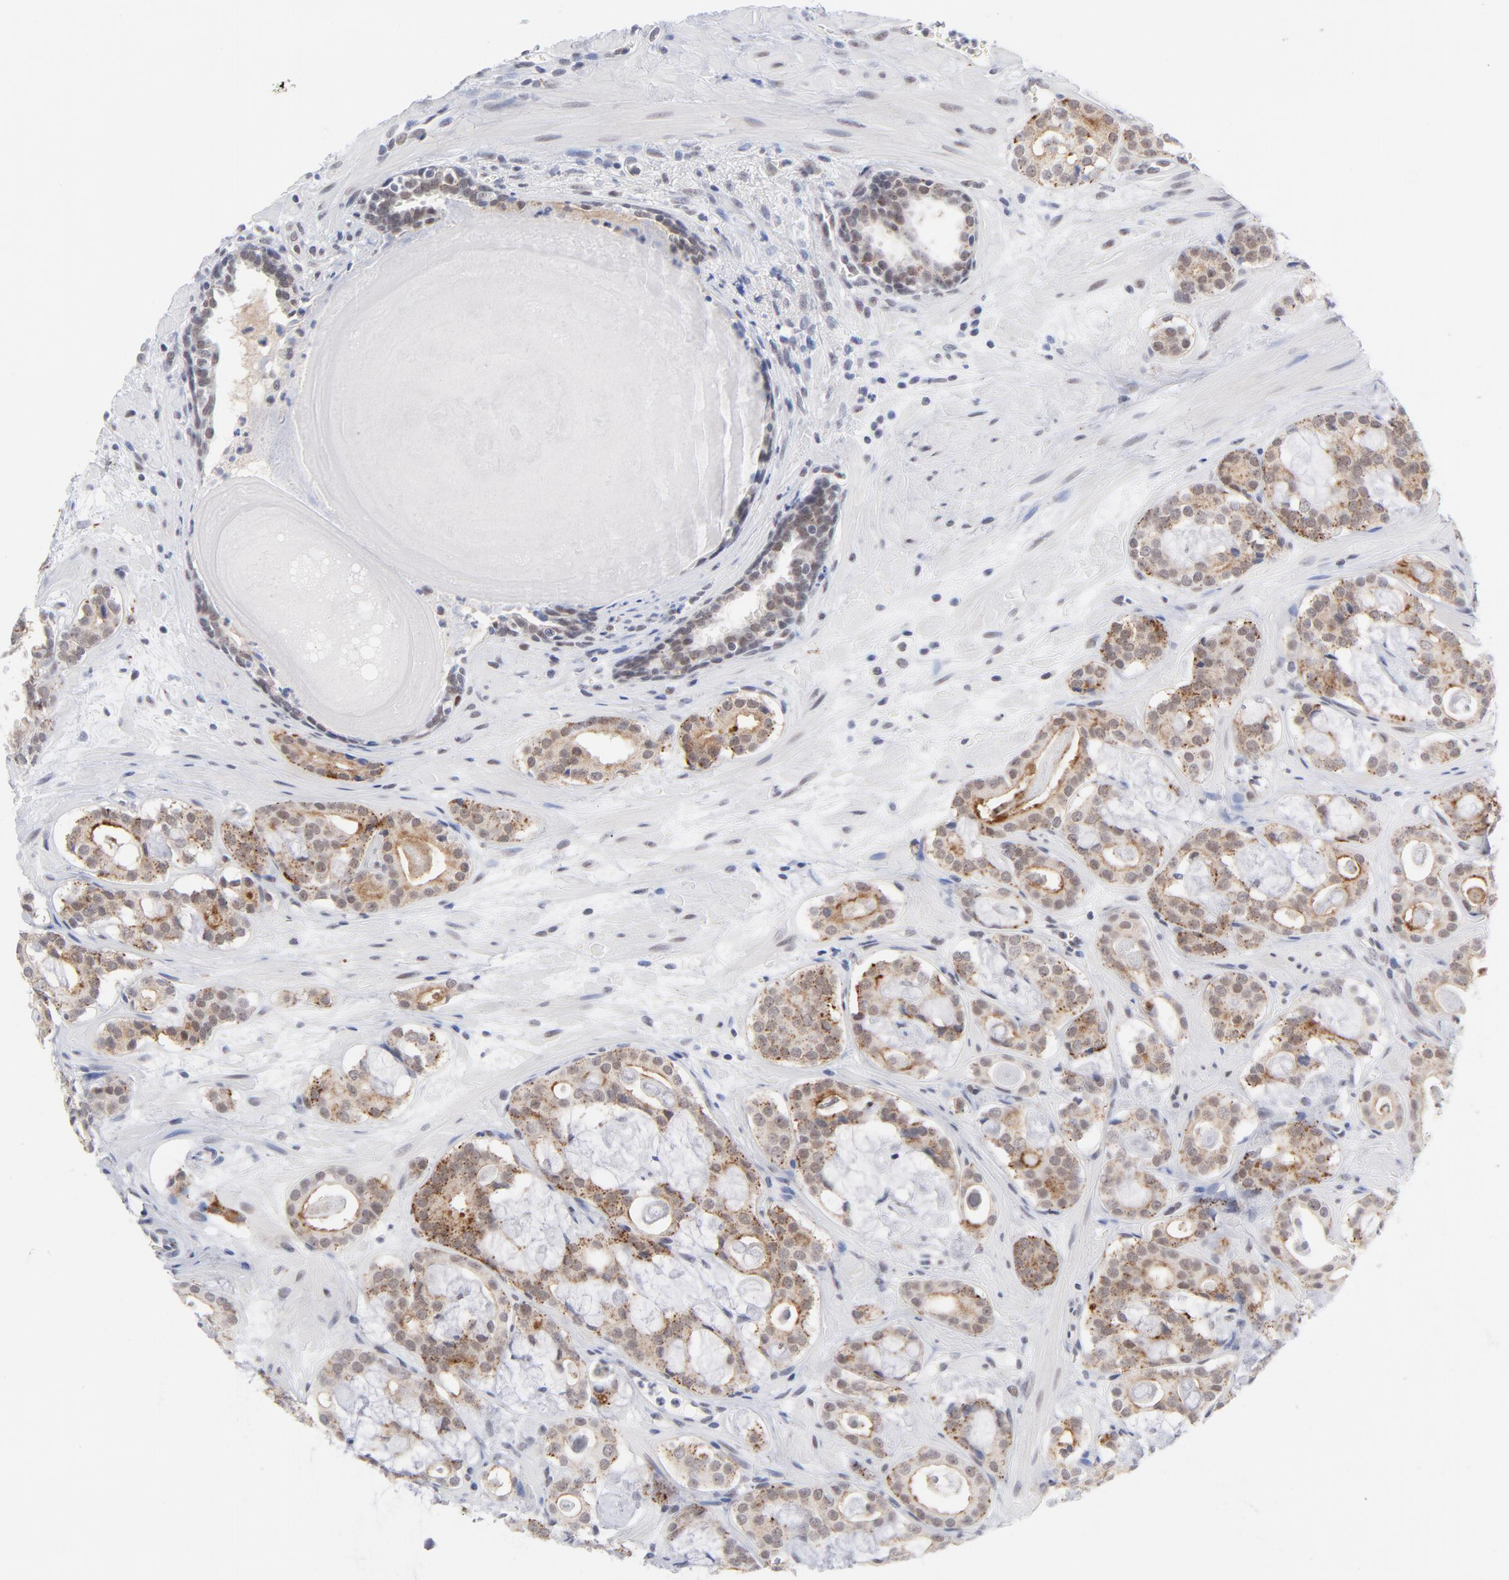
{"staining": {"intensity": "moderate", "quantity": "25%-75%", "location": "cytoplasmic/membranous,nuclear"}, "tissue": "prostate cancer", "cell_type": "Tumor cells", "image_type": "cancer", "snomed": [{"axis": "morphology", "description": "Adenocarcinoma, Low grade"}, {"axis": "topography", "description": "Prostate"}], "caption": "Moderate cytoplasmic/membranous and nuclear protein positivity is appreciated in approximately 25%-75% of tumor cells in prostate cancer (adenocarcinoma (low-grade)).", "gene": "BAP1", "patient": {"sex": "male", "age": 57}}